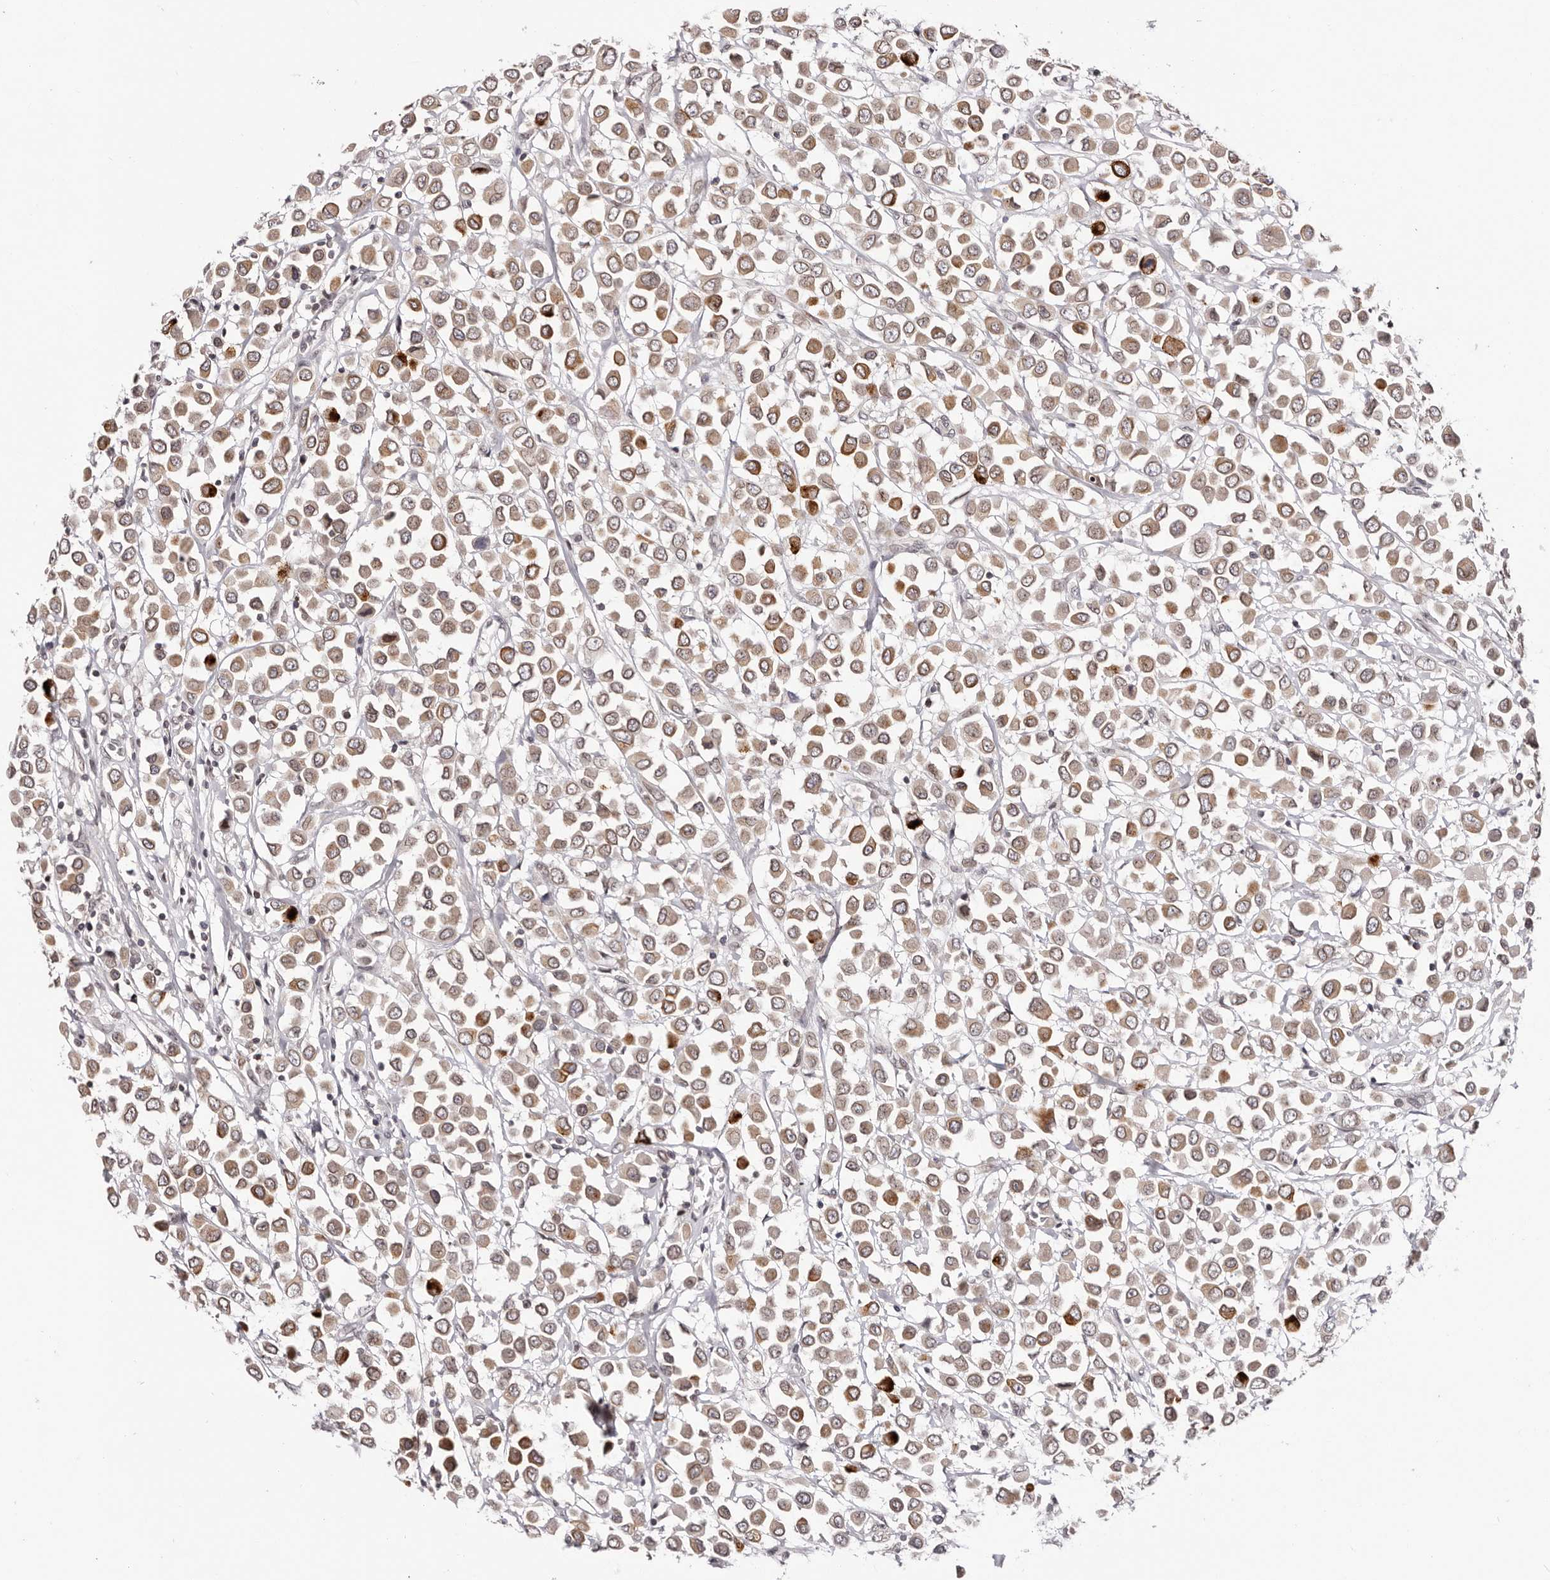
{"staining": {"intensity": "moderate", "quantity": ">75%", "location": "cytoplasmic/membranous,nuclear"}, "tissue": "breast cancer", "cell_type": "Tumor cells", "image_type": "cancer", "snomed": [{"axis": "morphology", "description": "Duct carcinoma"}, {"axis": "topography", "description": "Breast"}], "caption": "An immunohistochemistry micrograph of neoplastic tissue is shown. Protein staining in brown shows moderate cytoplasmic/membranous and nuclear positivity in breast intraductal carcinoma within tumor cells. (Brightfield microscopy of DAB IHC at high magnification).", "gene": "NUP153", "patient": {"sex": "female", "age": 61}}